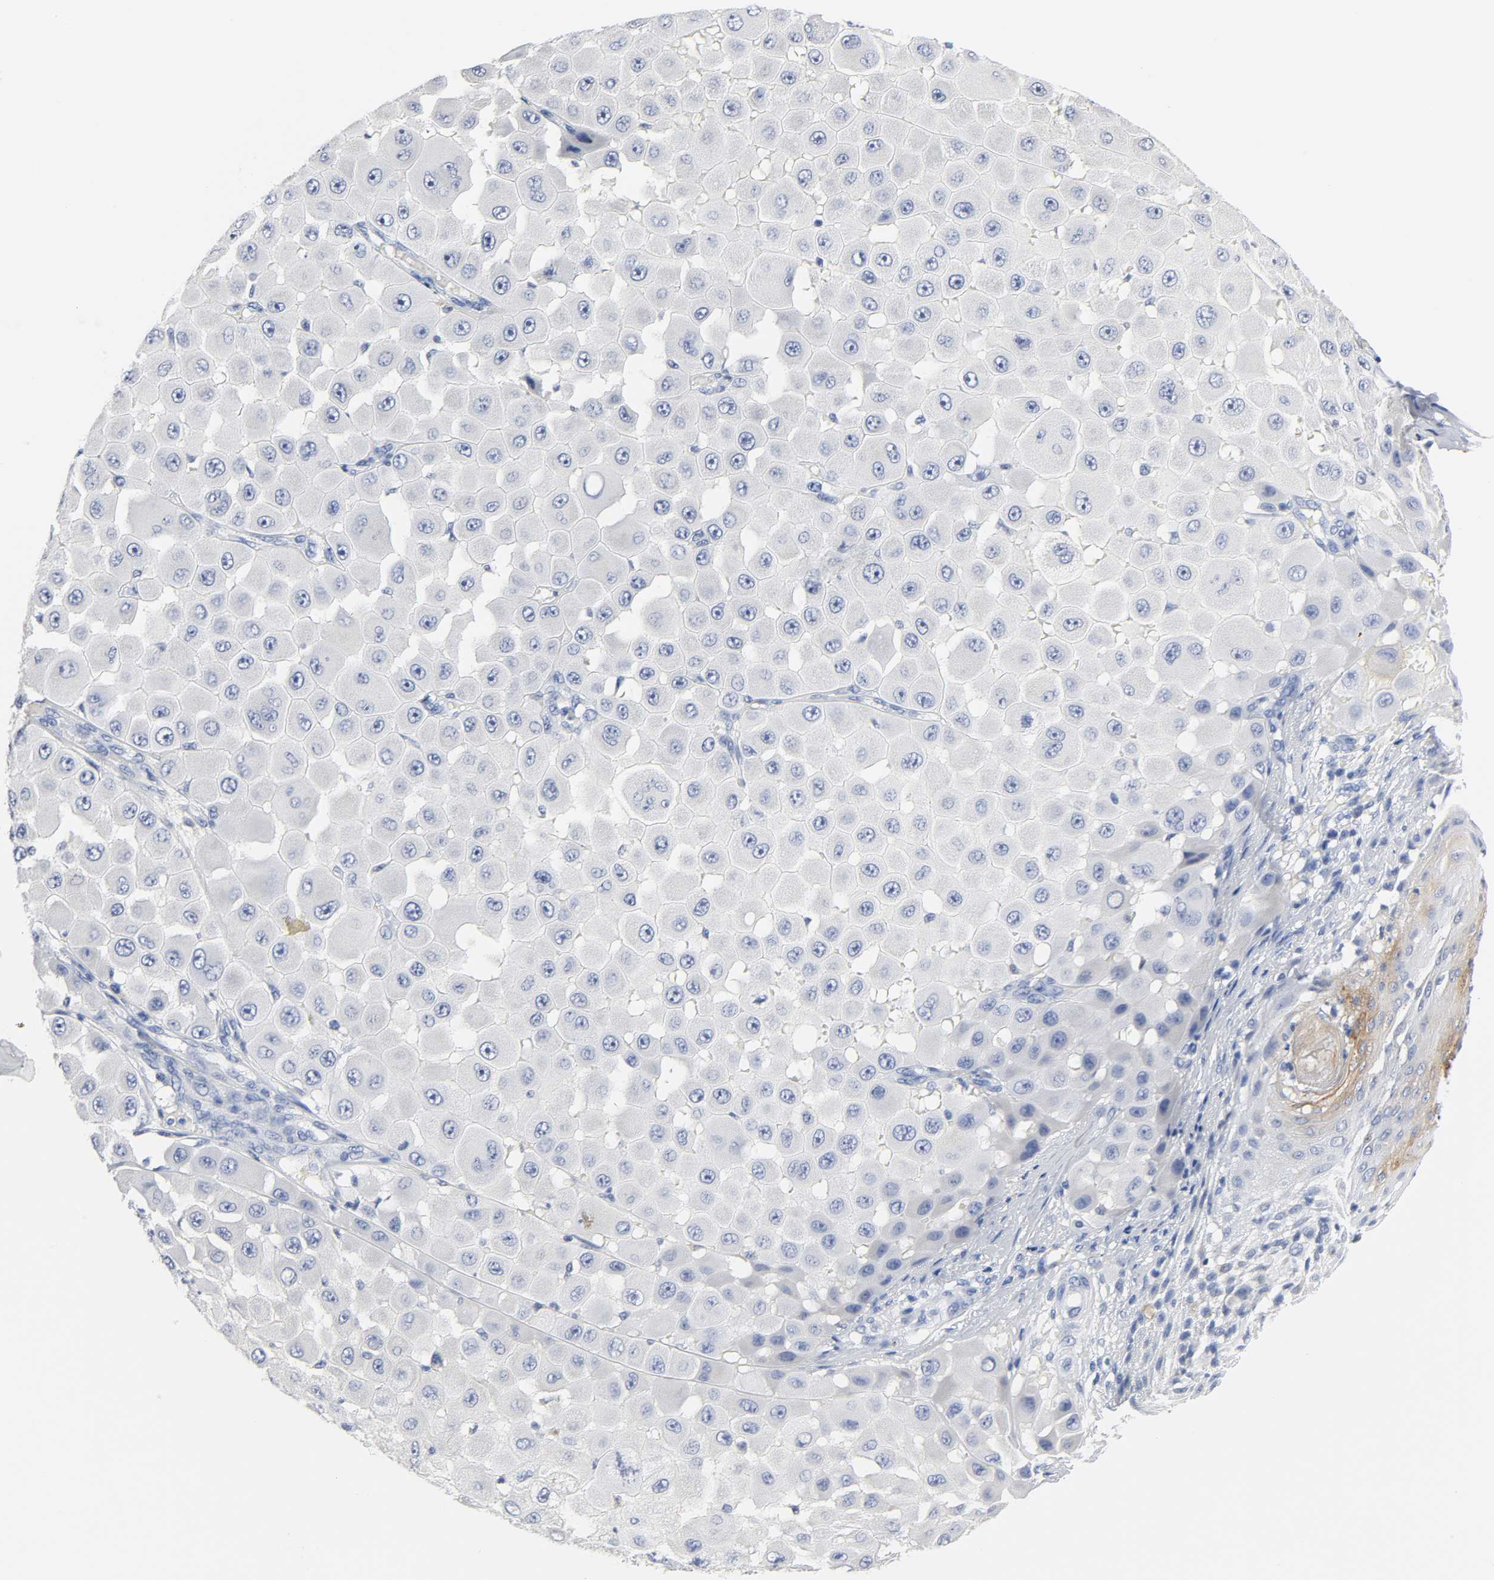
{"staining": {"intensity": "negative", "quantity": "none", "location": "none"}, "tissue": "melanoma", "cell_type": "Tumor cells", "image_type": "cancer", "snomed": [{"axis": "morphology", "description": "Malignant melanoma, NOS"}, {"axis": "topography", "description": "Skin"}], "caption": "This is an immunohistochemistry (IHC) image of melanoma. There is no expression in tumor cells.", "gene": "ACP3", "patient": {"sex": "female", "age": 81}}